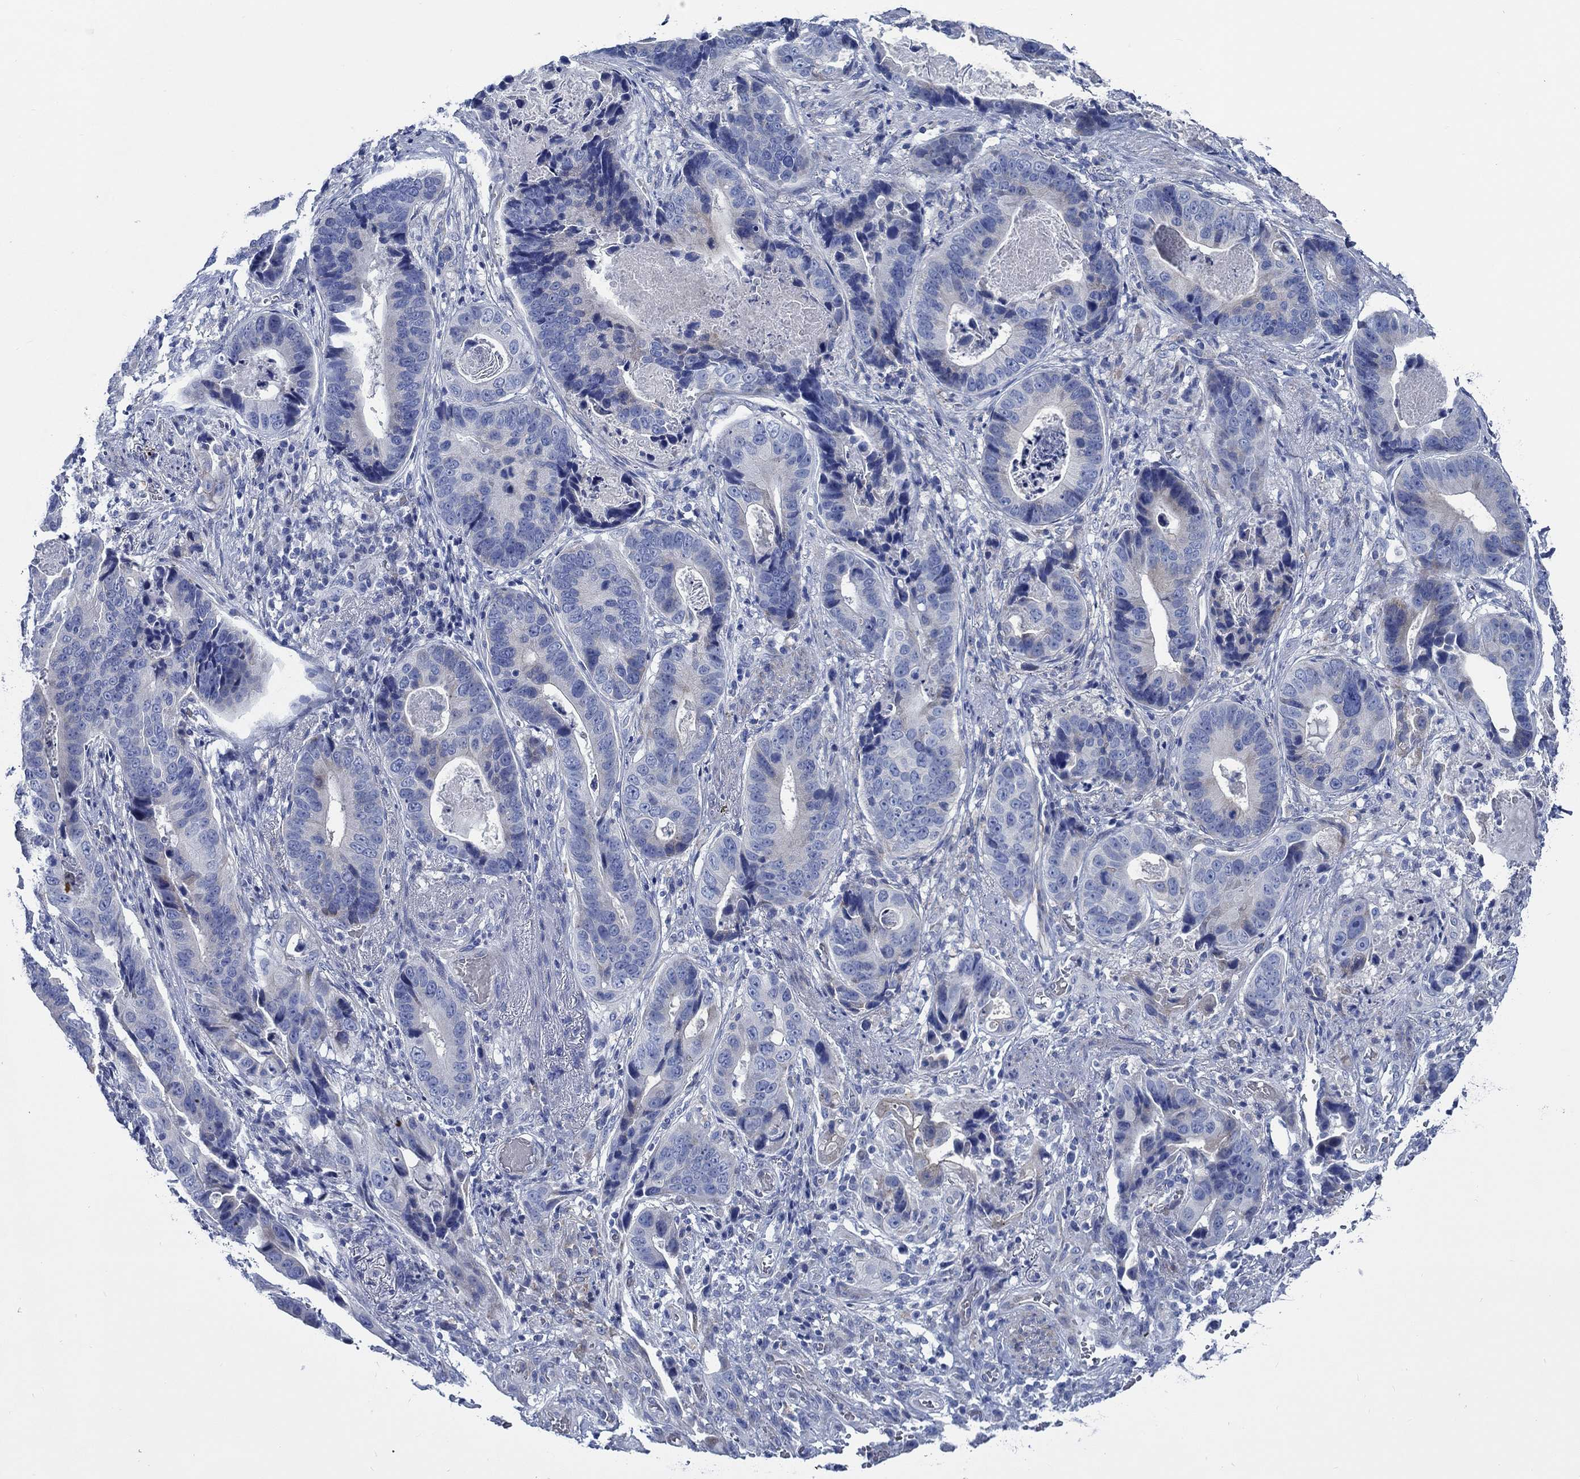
{"staining": {"intensity": "negative", "quantity": "none", "location": "none"}, "tissue": "stomach cancer", "cell_type": "Tumor cells", "image_type": "cancer", "snomed": [{"axis": "morphology", "description": "Adenocarcinoma, NOS"}, {"axis": "topography", "description": "Stomach"}], "caption": "Immunohistochemistry image of neoplastic tissue: stomach cancer (adenocarcinoma) stained with DAB displays no significant protein expression in tumor cells.", "gene": "SVEP1", "patient": {"sex": "male", "age": 84}}